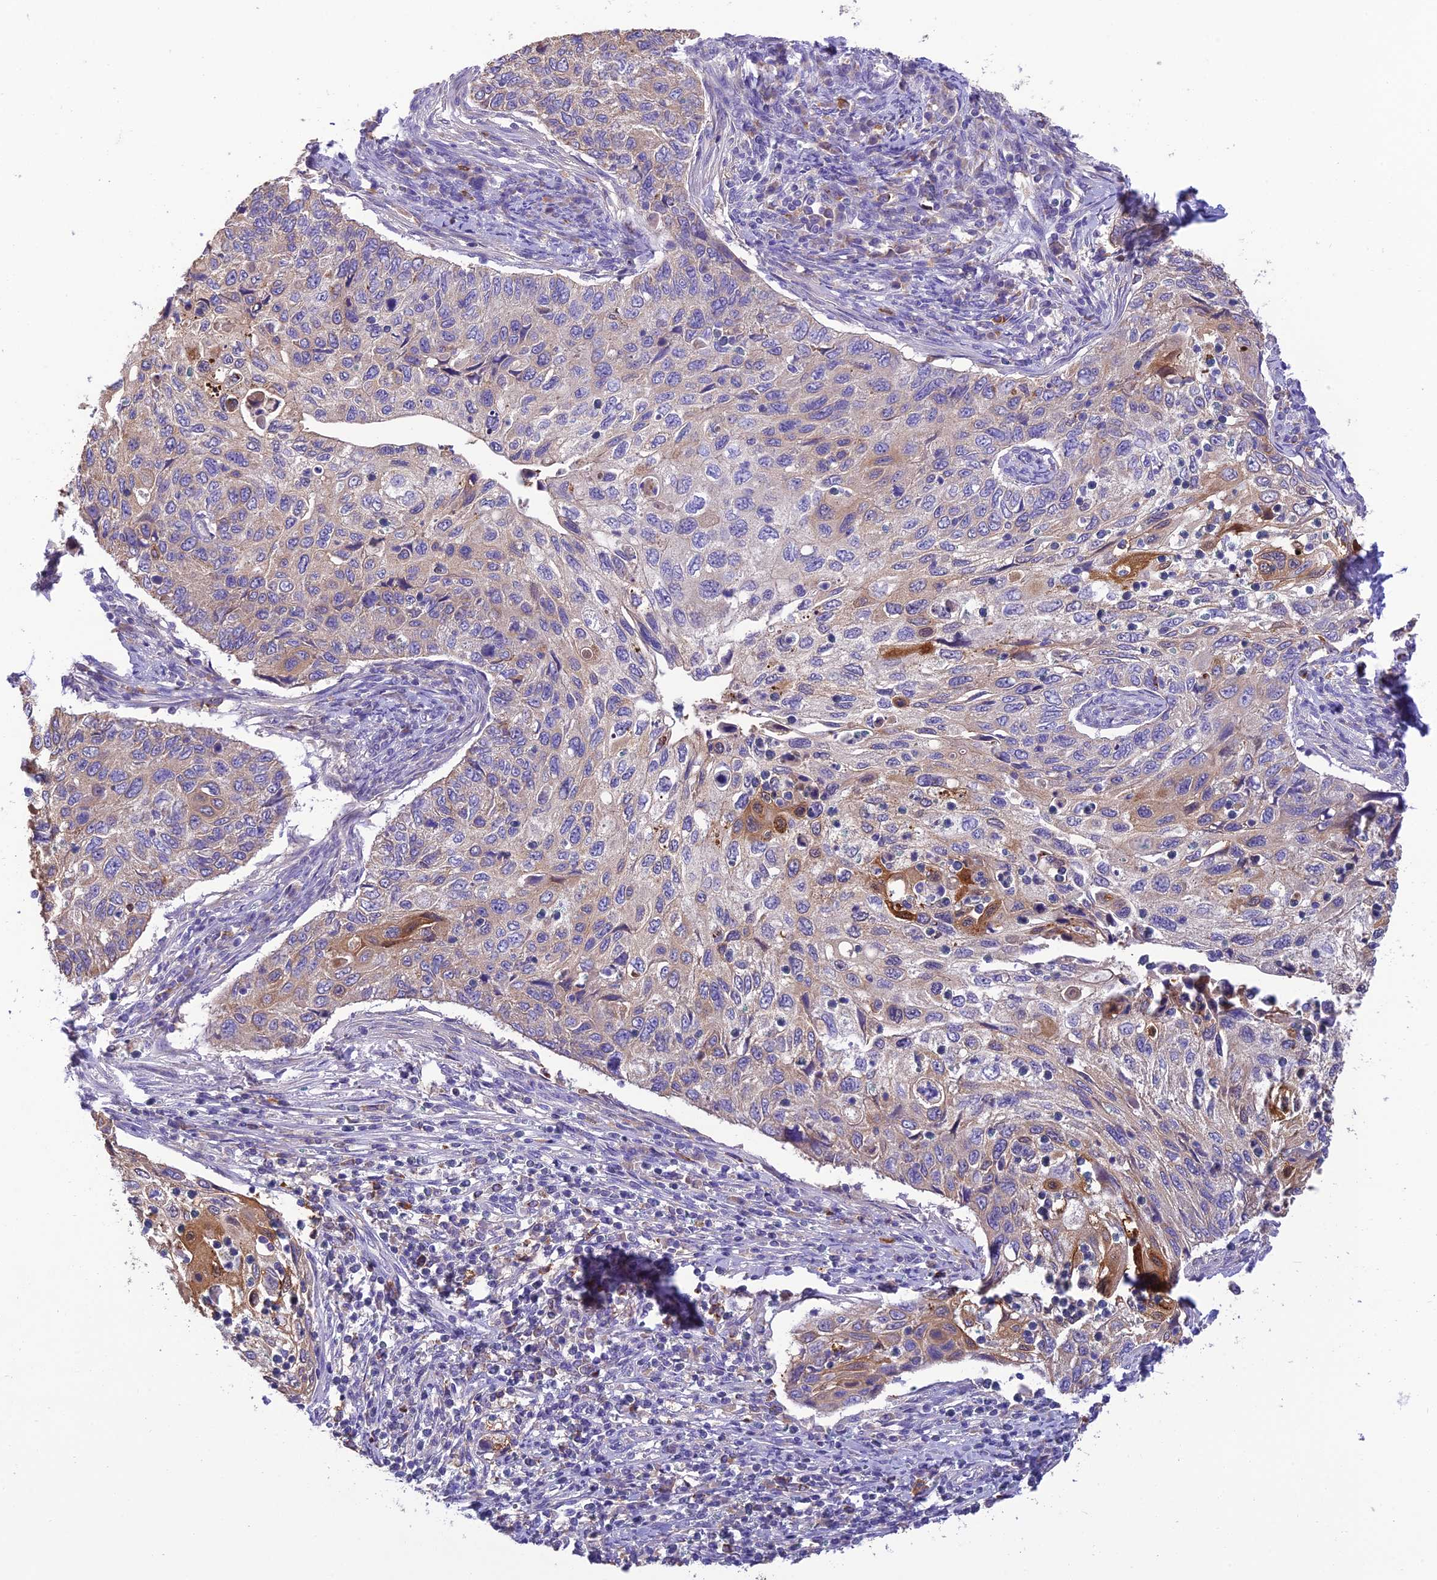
{"staining": {"intensity": "moderate", "quantity": "<25%", "location": "cytoplasmic/membranous"}, "tissue": "cervical cancer", "cell_type": "Tumor cells", "image_type": "cancer", "snomed": [{"axis": "morphology", "description": "Squamous cell carcinoma, NOS"}, {"axis": "topography", "description": "Cervix"}], "caption": "IHC (DAB) staining of human cervical cancer (squamous cell carcinoma) shows moderate cytoplasmic/membranous protein staining in about <25% of tumor cells. (Stains: DAB in brown, nuclei in blue, Microscopy: brightfield microscopy at high magnification).", "gene": "SFT2D2", "patient": {"sex": "female", "age": 70}}